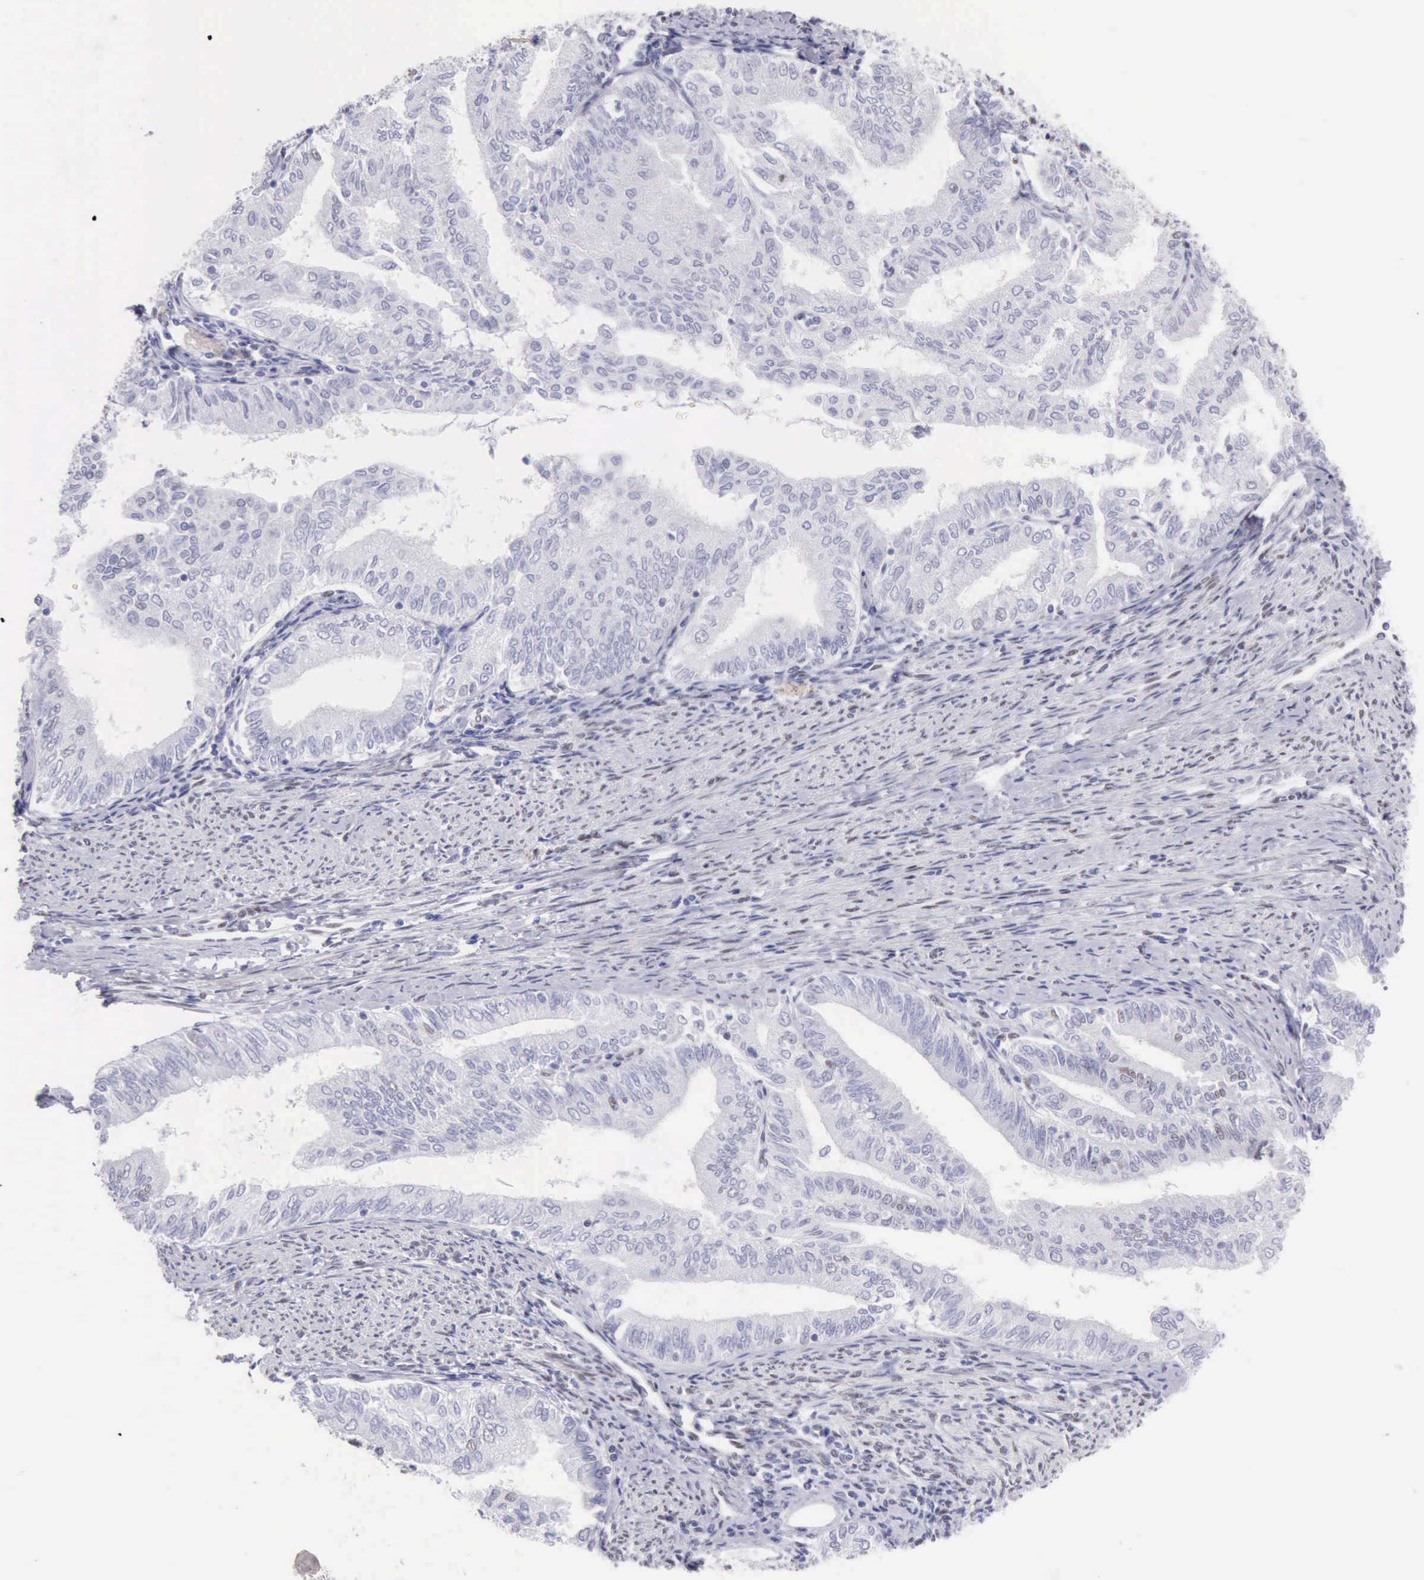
{"staining": {"intensity": "negative", "quantity": "none", "location": "none"}, "tissue": "endometrial cancer", "cell_type": "Tumor cells", "image_type": "cancer", "snomed": [{"axis": "morphology", "description": "Adenocarcinoma, NOS"}, {"axis": "topography", "description": "Endometrium"}], "caption": "IHC image of human endometrial cancer stained for a protein (brown), which exhibits no positivity in tumor cells.", "gene": "EP300", "patient": {"sex": "female", "age": 66}}